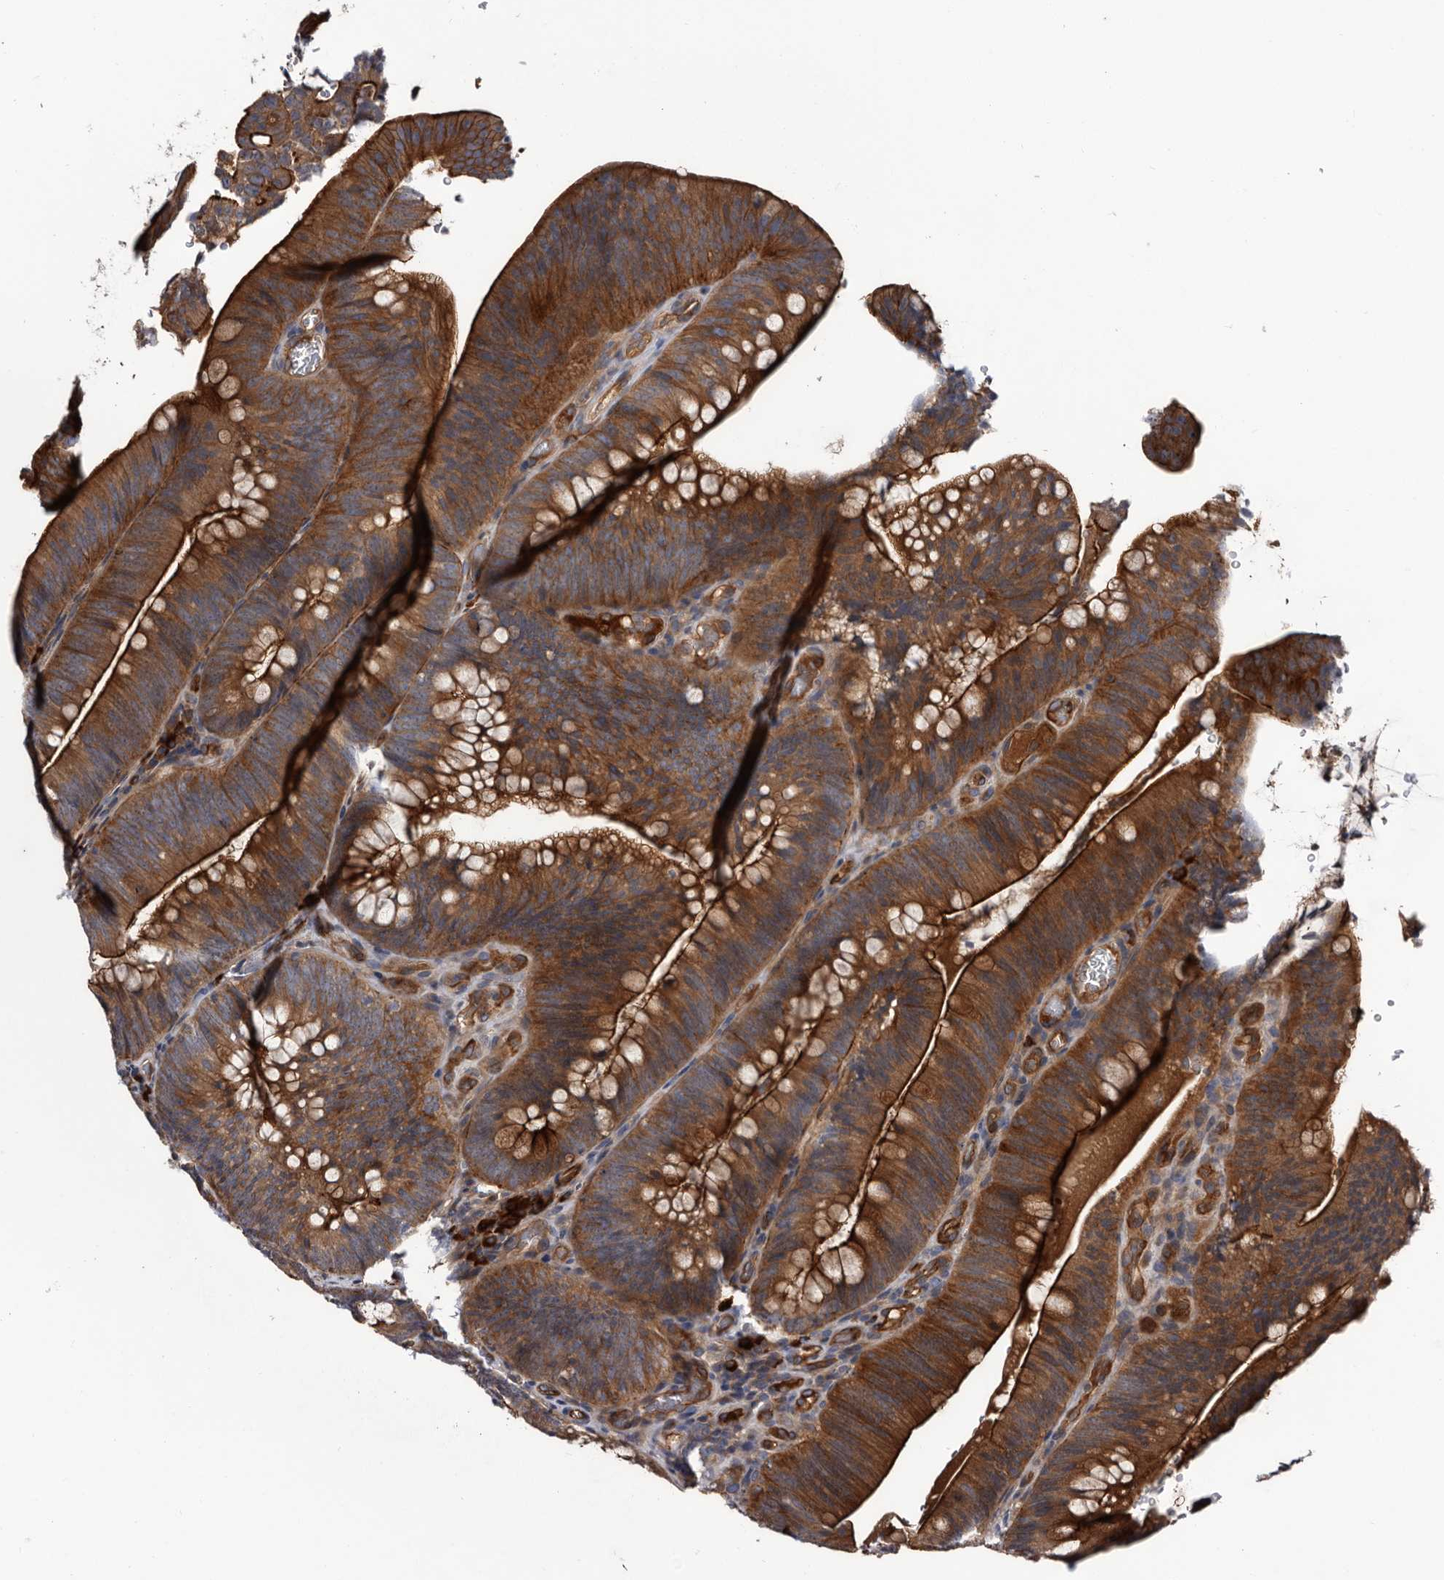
{"staining": {"intensity": "strong", "quantity": ">75%", "location": "cytoplasmic/membranous"}, "tissue": "colorectal cancer", "cell_type": "Tumor cells", "image_type": "cancer", "snomed": [{"axis": "morphology", "description": "Normal tissue, NOS"}, {"axis": "topography", "description": "Colon"}], "caption": "IHC photomicrograph of colorectal cancer stained for a protein (brown), which exhibits high levels of strong cytoplasmic/membranous positivity in about >75% of tumor cells.", "gene": "TSPAN17", "patient": {"sex": "female", "age": 82}}